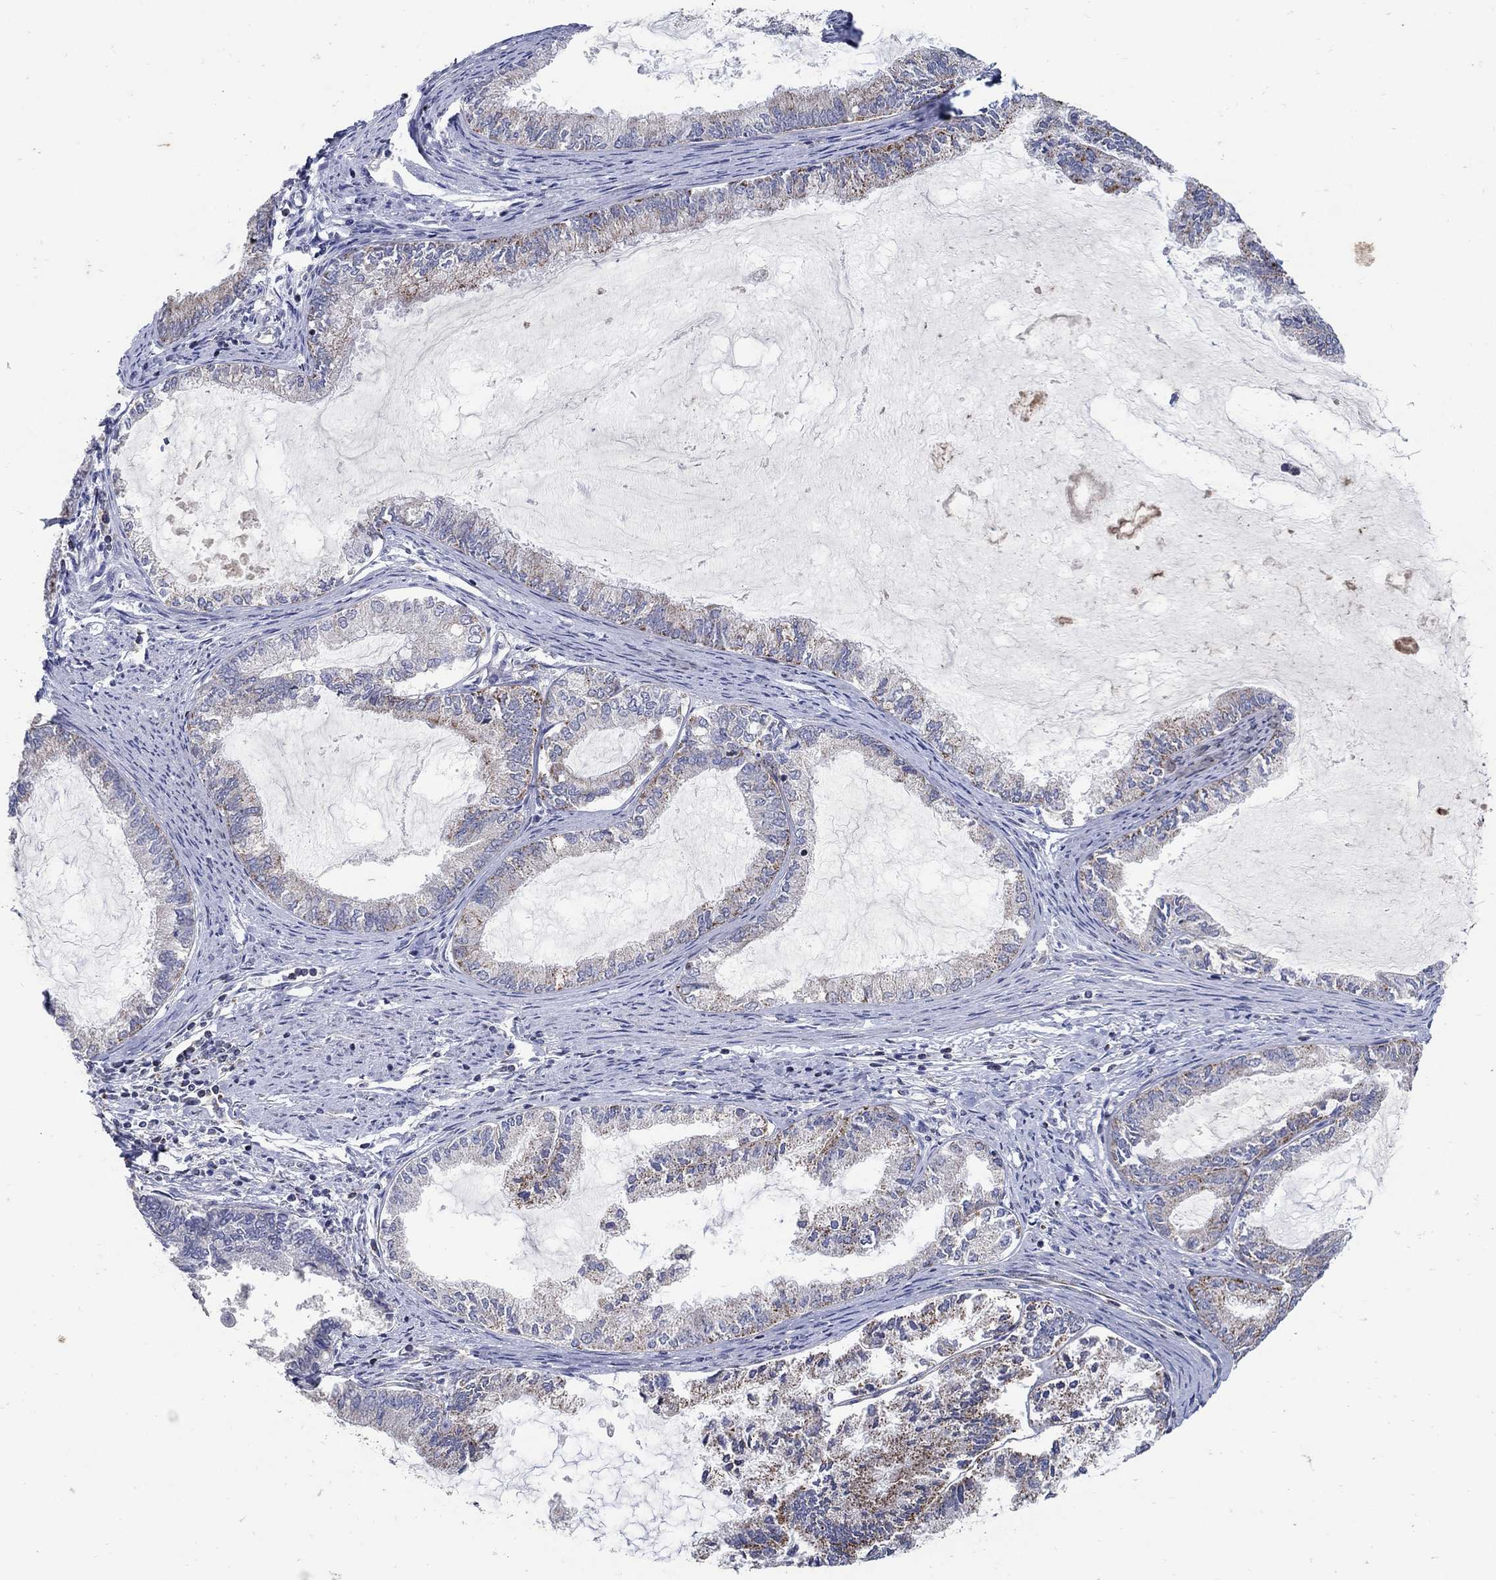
{"staining": {"intensity": "moderate", "quantity": "<25%", "location": "cytoplasmic/membranous"}, "tissue": "endometrial cancer", "cell_type": "Tumor cells", "image_type": "cancer", "snomed": [{"axis": "morphology", "description": "Adenocarcinoma, NOS"}, {"axis": "topography", "description": "Endometrium"}], "caption": "A brown stain highlights moderate cytoplasmic/membranous expression of a protein in human endometrial adenocarcinoma tumor cells. The staining was performed using DAB to visualize the protein expression in brown, while the nuclei were stained in blue with hematoxylin (Magnification: 20x).", "gene": "HMX2", "patient": {"sex": "female", "age": 86}}